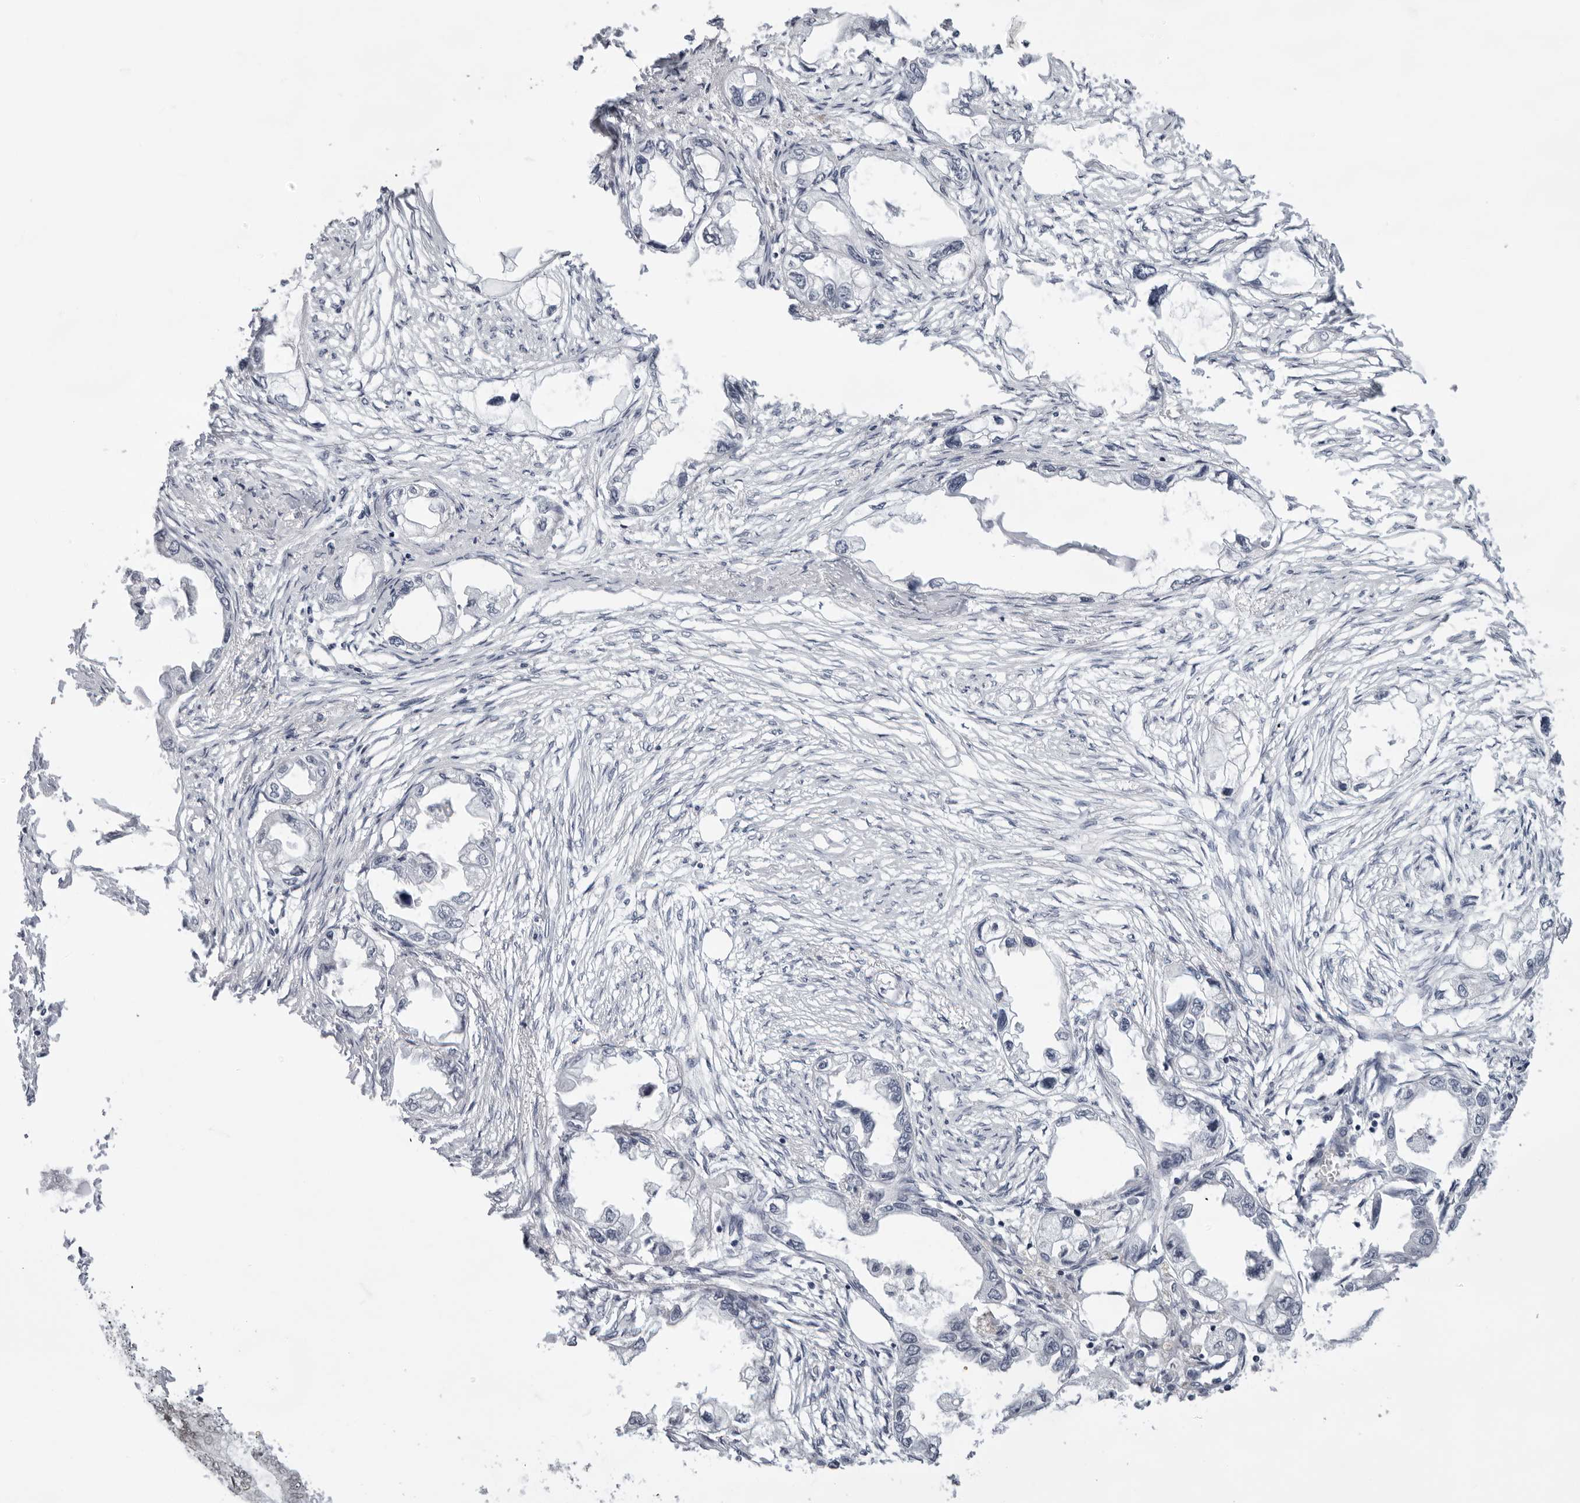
{"staining": {"intensity": "negative", "quantity": "none", "location": "none"}, "tissue": "endometrial cancer", "cell_type": "Tumor cells", "image_type": "cancer", "snomed": [{"axis": "morphology", "description": "Adenocarcinoma, NOS"}, {"axis": "morphology", "description": "Adenocarcinoma, metastatic, NOS"}, {"axis": "topography", "description": "Adipose tissue"}, {"axis": "topography", "description": "Endometrium"}], "caption": "Immunohistochemical staining of metastatic adenocarcinoma (endometrial) demonstrates no significant staining in tumor cells. (Brightfield microscopy of DAB immunohistochemistry (IHC) at high magnification).", "gene": "USP1", "patient": {"sex": "female", "age": 67}}